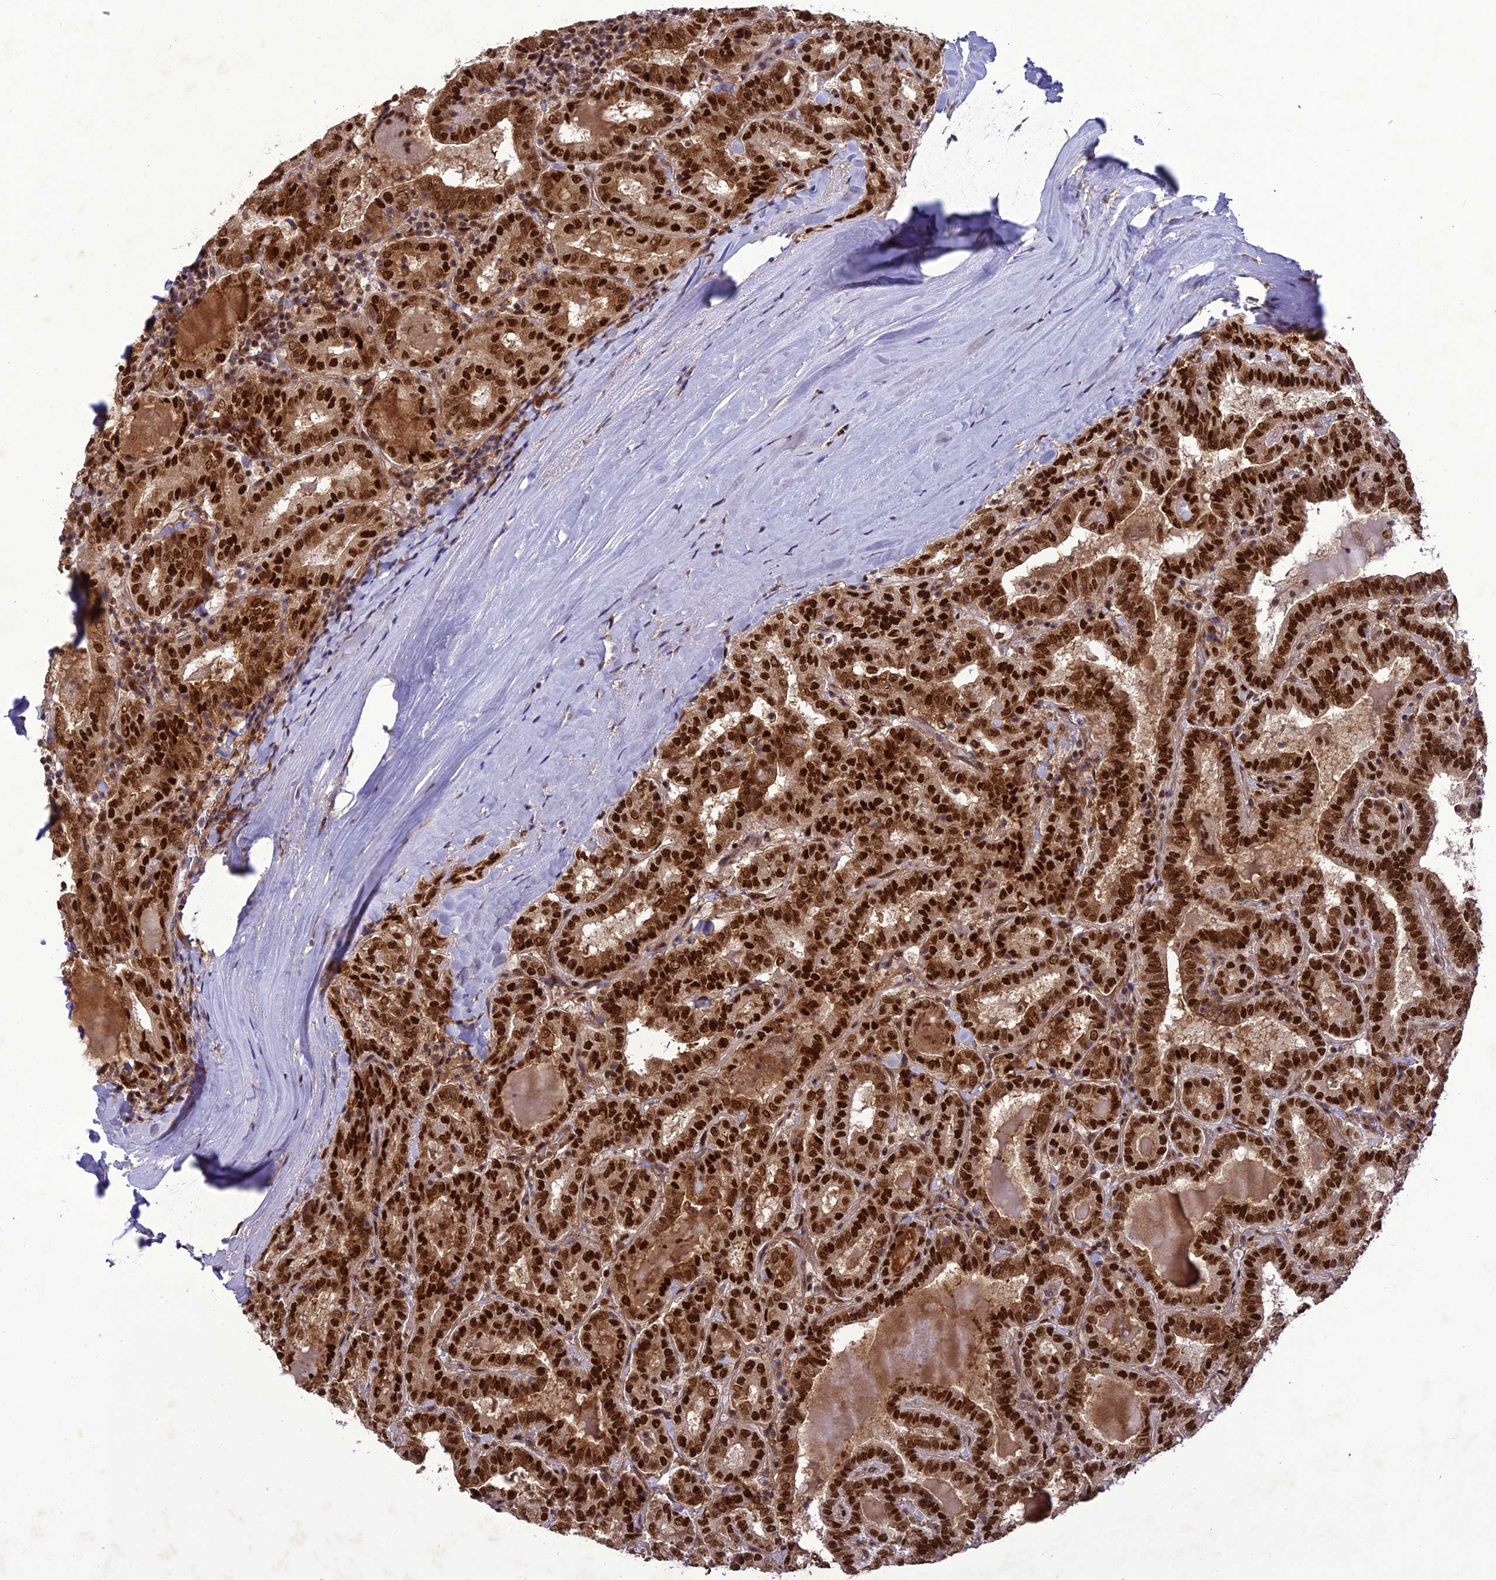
{"staining": {"intensity": "strong", "quantity": ">75%", "location": "nuclear"}, "tissue": "thyroid cancer", "cell_type": "Tumor cells", "image_type": "cancer", "snomed": [{"axis": "morphology", "description": "Papillary adenocarcinoma, NOS"}, {"axis": "topography", "description": "Thyroid gland"}], "caption": "This photomicrograph shows immunohistochemistry staining of human papillary adenocarcinoma (thyroid), with high strong nuclear positivity in about >75% of tumor cells.", "gene": "DDX1", "patient": {"sex": "female", "age": 72}}